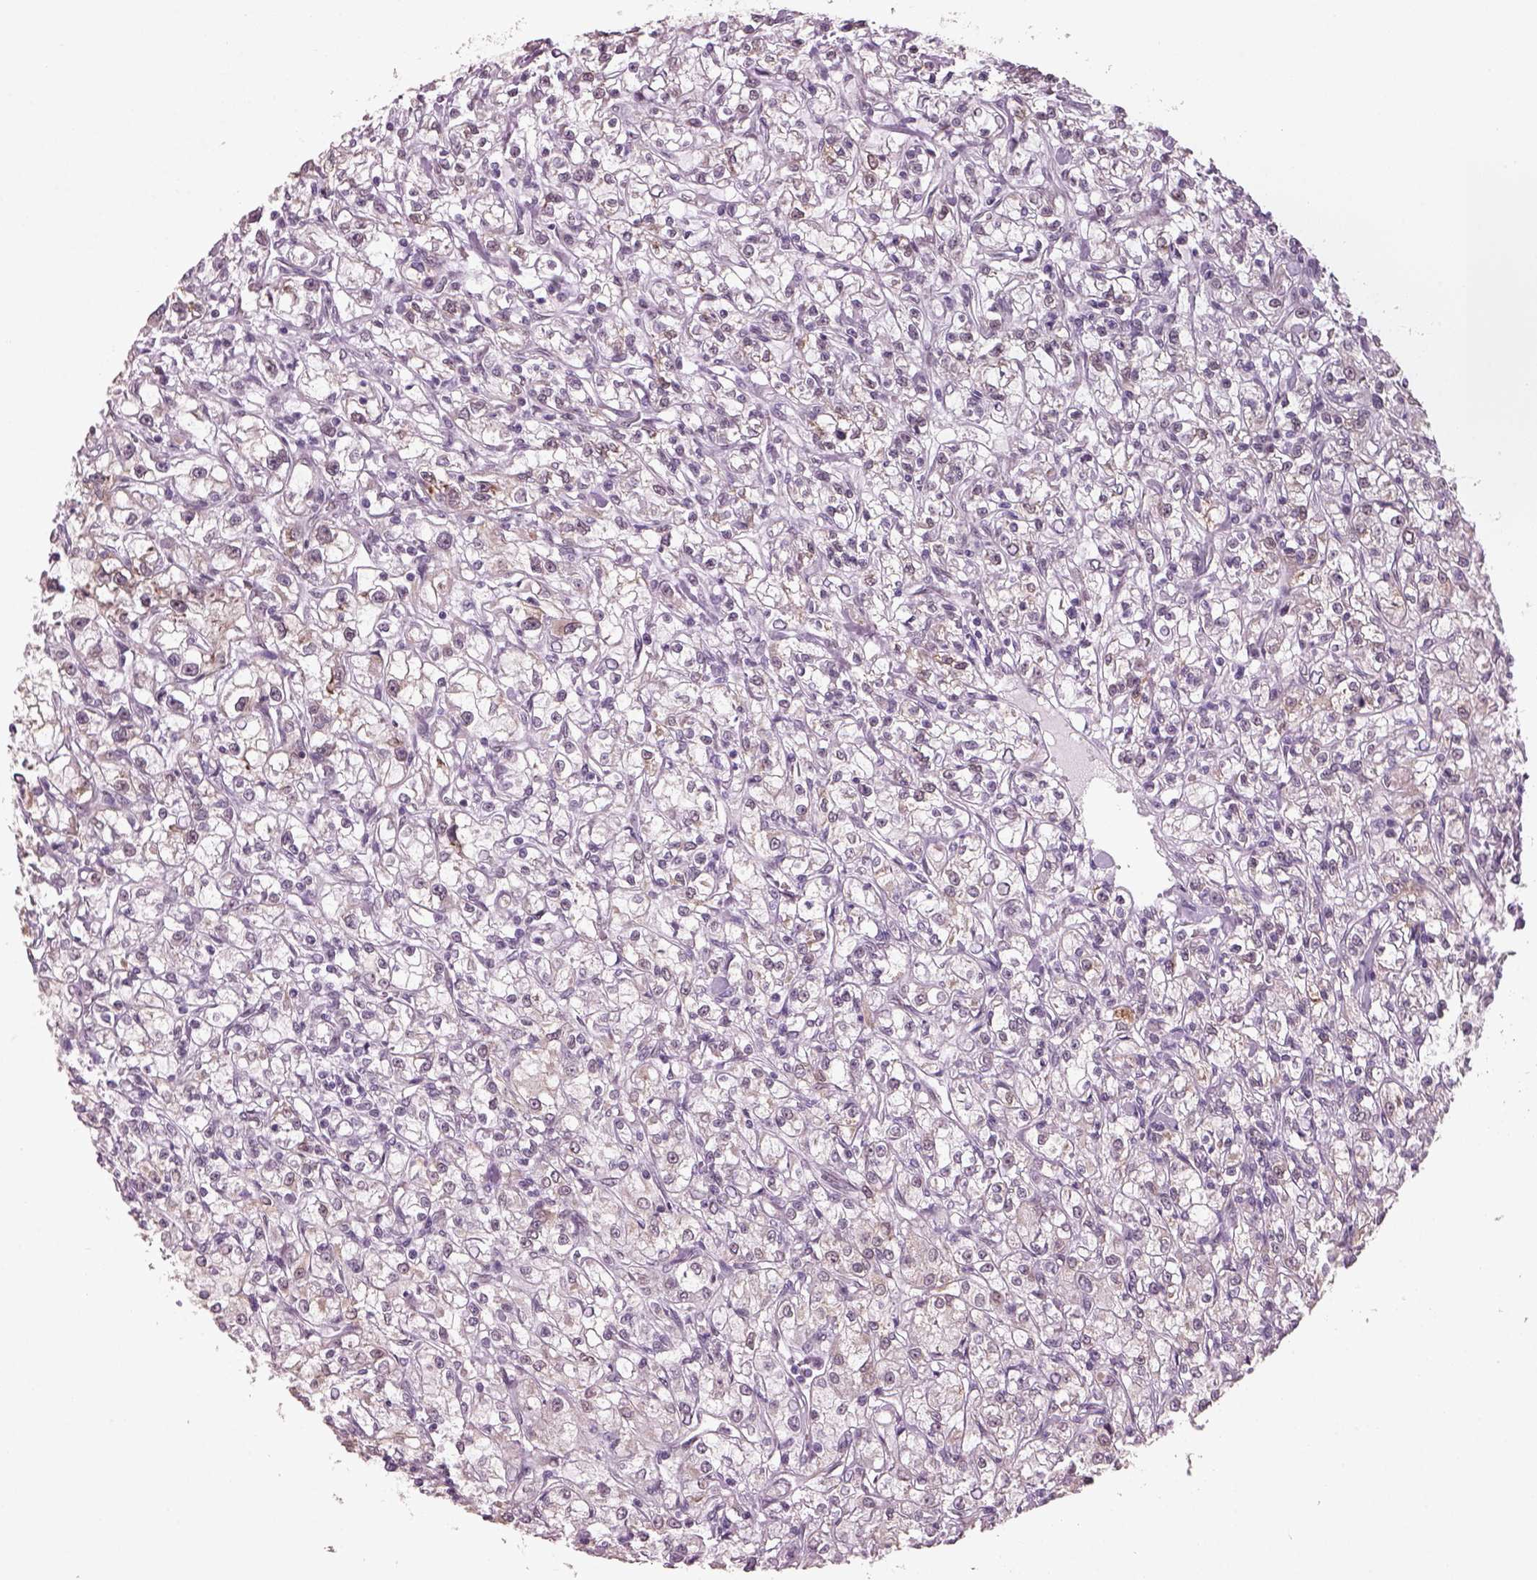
{"staining": {"intensity": "negative", "quantity": "none", "location": "none"}, "tissue": "renal cancer", "cell_type": "Tumor cells", "image_type": "cancer", "snomed": [{"axis": "morphology", "description": "Adenocarcinoma, NOS"}, {"axis": "topography", "description": "Kidney"}], "caption": "Renal cancer (adenocarcinoma) was stained to show a protein in brown. There is no significant positivity in tumor cells.", "gene": "NAT8", "patient": {"sex": "female", "age": 59}}